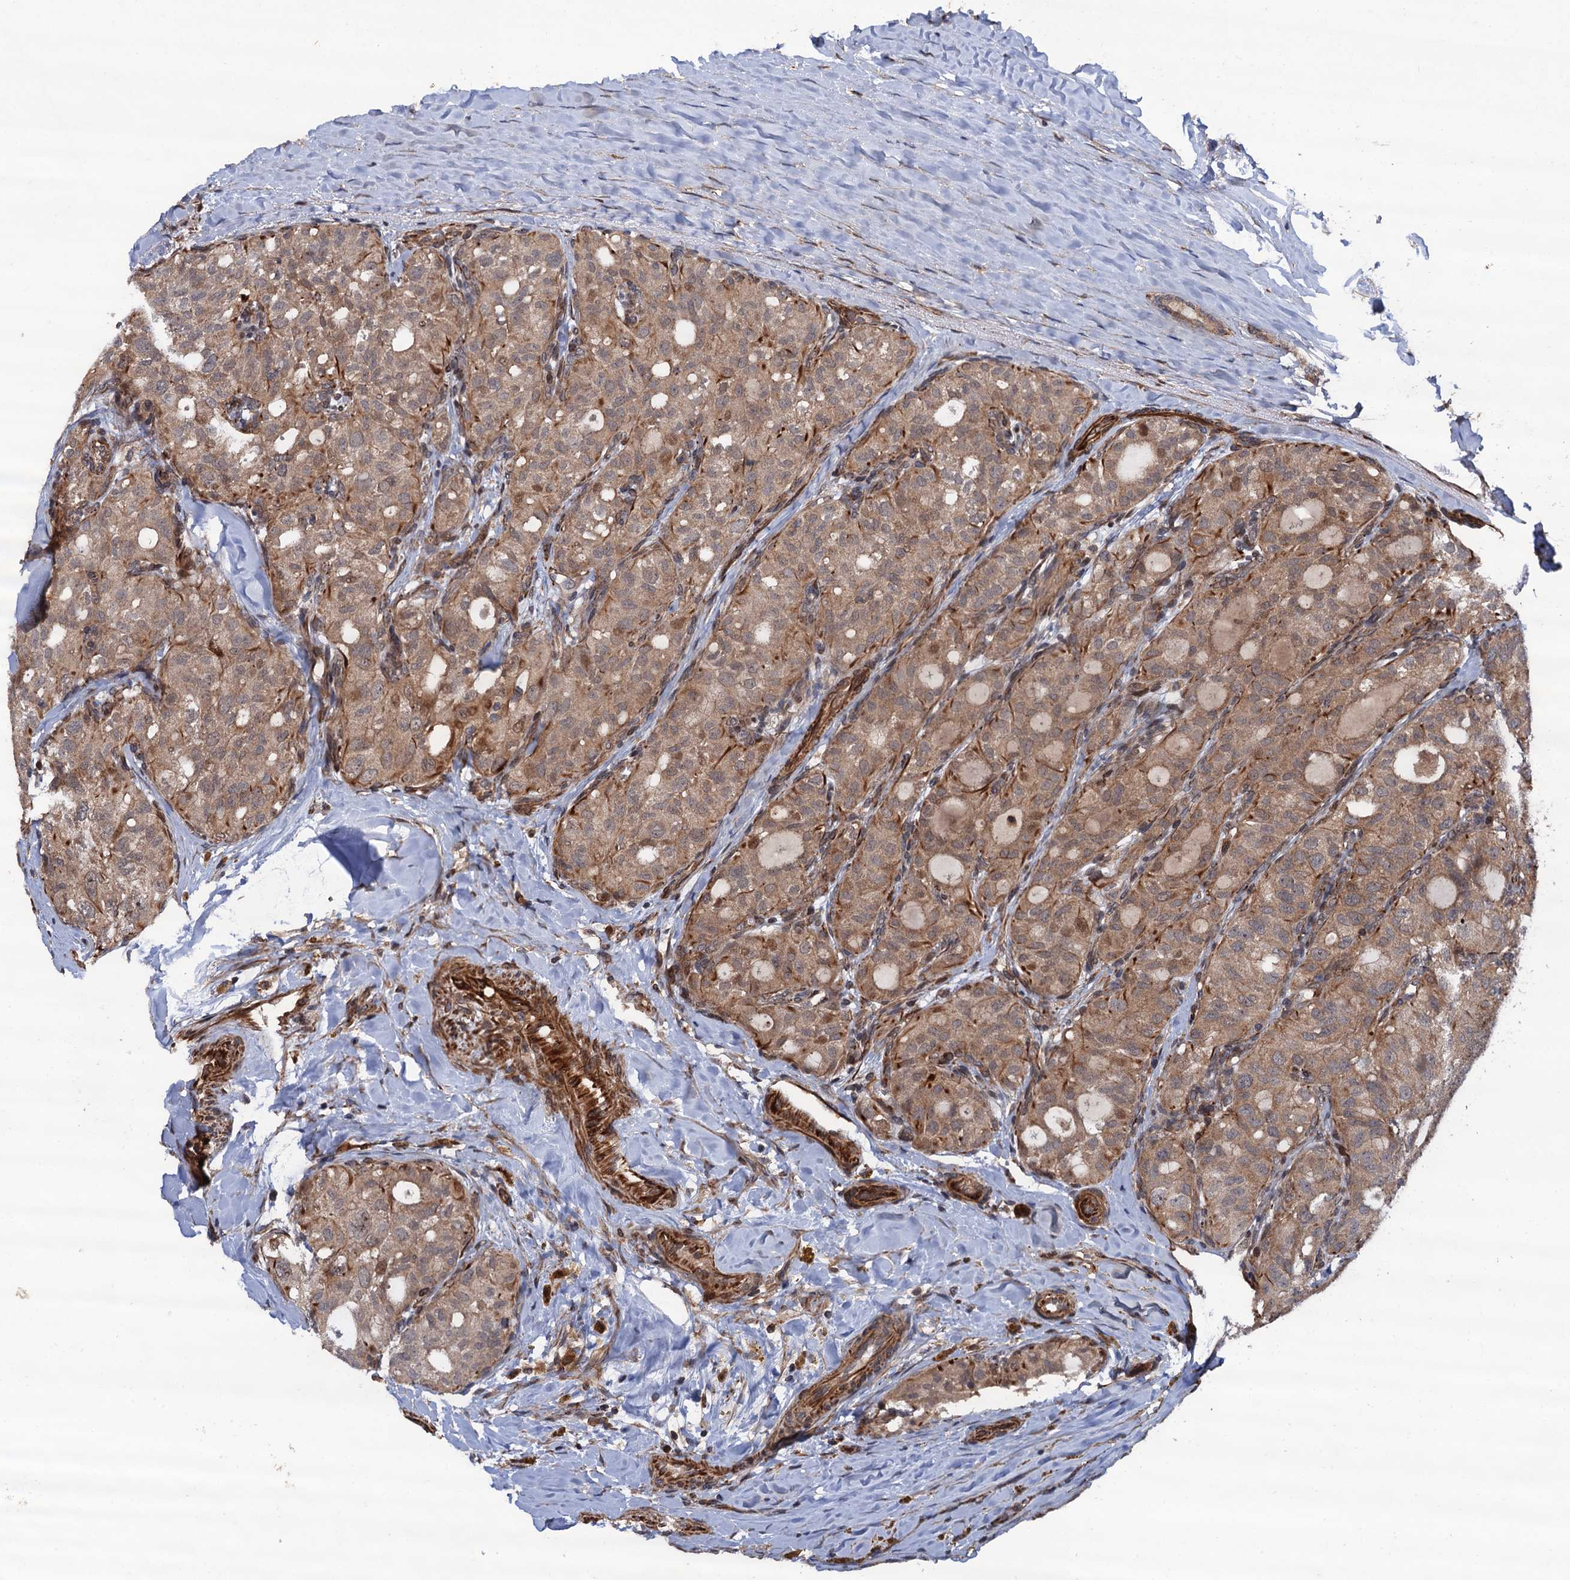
{"staining": {"intensity": "moderate", "quantity": ">75%", "location": "cytoplasmic/membranous"}, "tissue": "thyroid cancer", "cell_type": "Tumor cells", "image_type": "cancer", "snomed": [{"axis": "morphology", "description": "Follicular adenoma carcinoma, NOS"}, {"axis": "topography", "description": "Thyroid gland"}], "caption": "IHC histopathology image of neoplastic tissue: human thyroid cancer stained using immunohistochemistry (IHC) shows medium levels of moderate protein expression localized specifically in the cytoplasmic/membranous of tumor cells, appearing as a cytoplasmic/membranous brown color.", "gene": "FSIP1", "patient": {"sex": "male", "age": 75}}